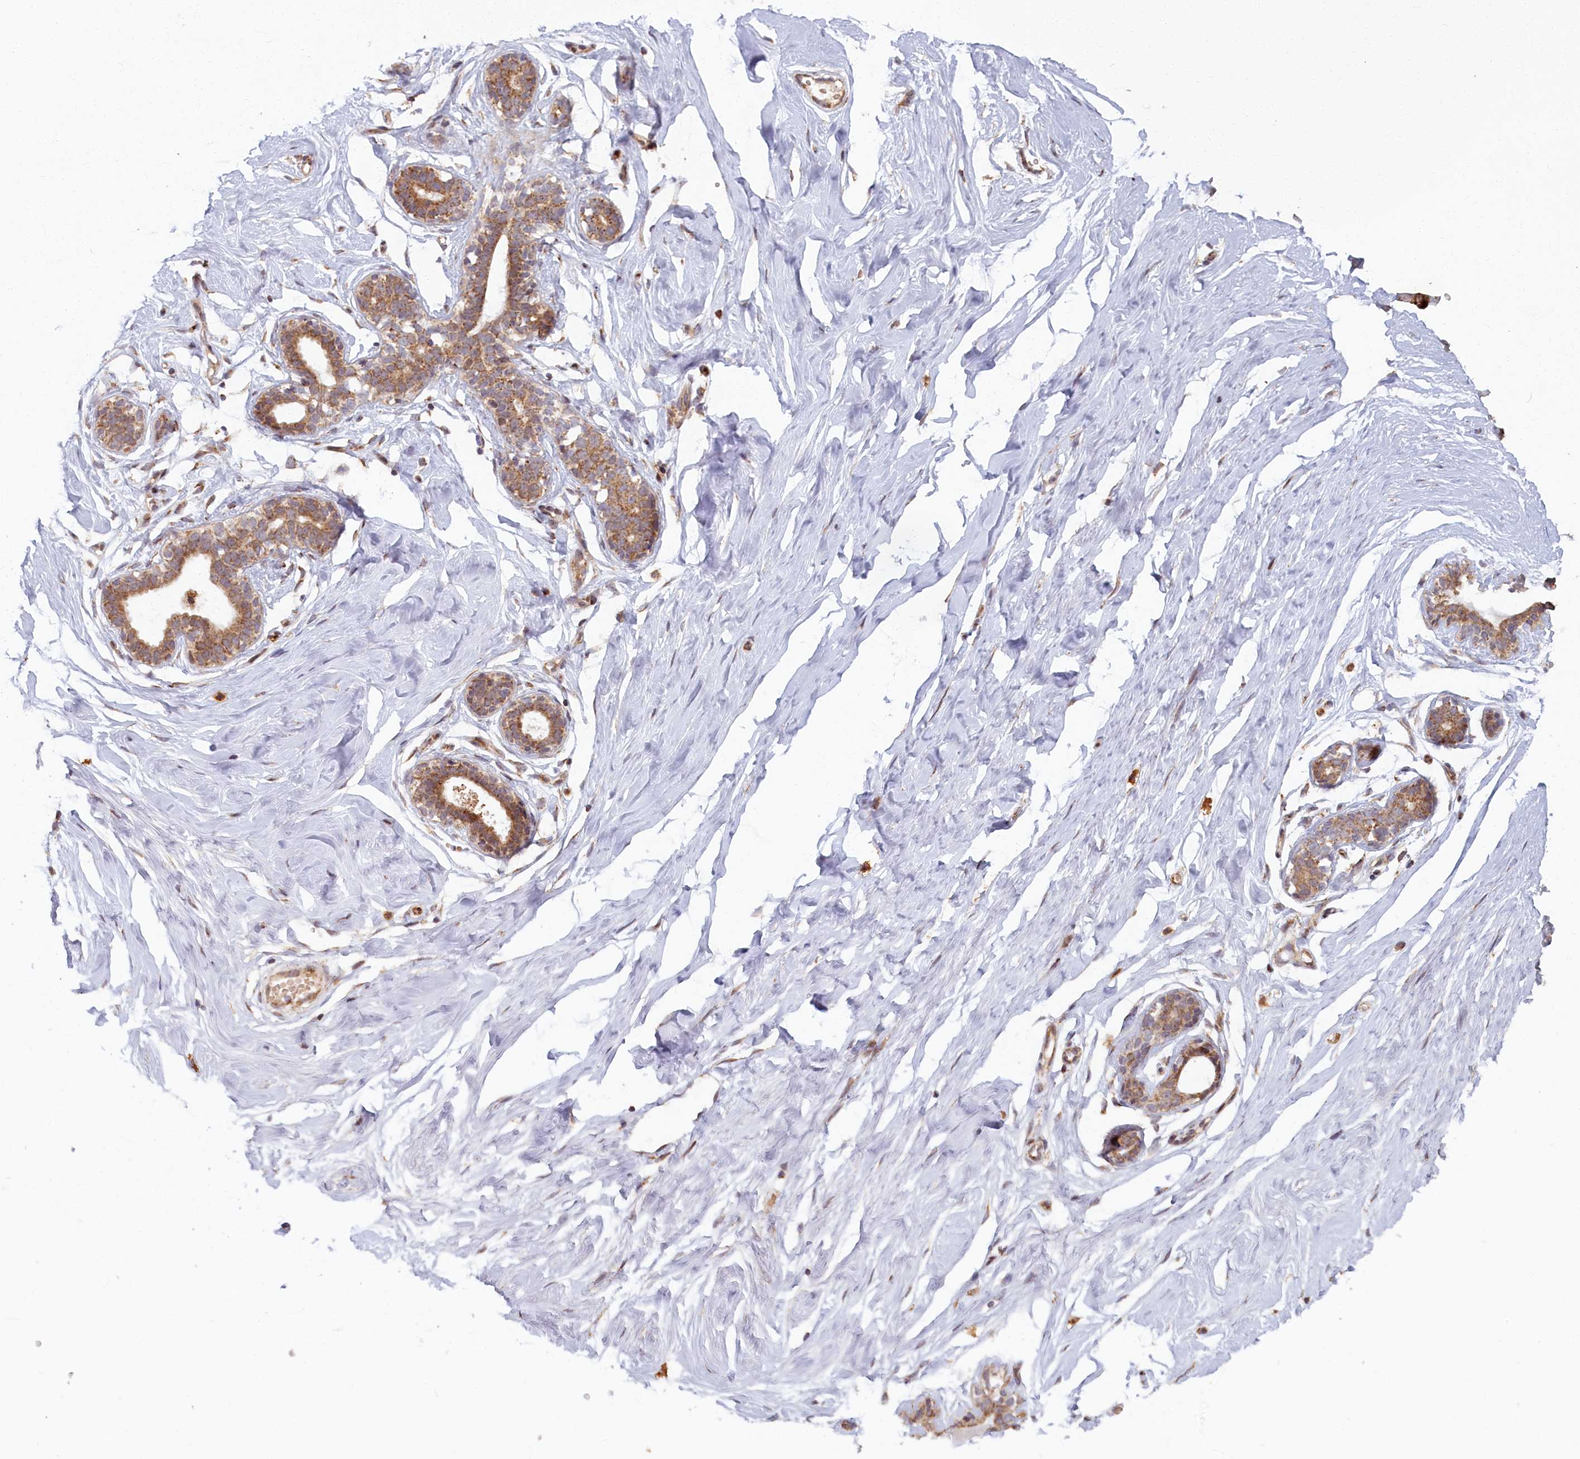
{"staining": {"intensity": "negative", "quantity": "none", "location": "none"}, "tissue": "breast", "cell_type": "Adipocytes", "image_type": "normal", "snomed": [{"axis": "morphology", "description": "Normal tissue, NOS"}, {"axis": "morphology", "description": "Adenoma, NOS"}, {"axis": "topography", "description": "Breast"}], "caption": "Immunohistochemistry photomicrograph of unremarkable breast stained for a protein (brown), which reveals no expression in adipocytes. (Brightfield microscopy of DAB (3,3'-diaminobenzidine) immunohistochemistry at high magnification).", "gene": "PLA2G10", "patient": {"sex": "female", "age": 23}}